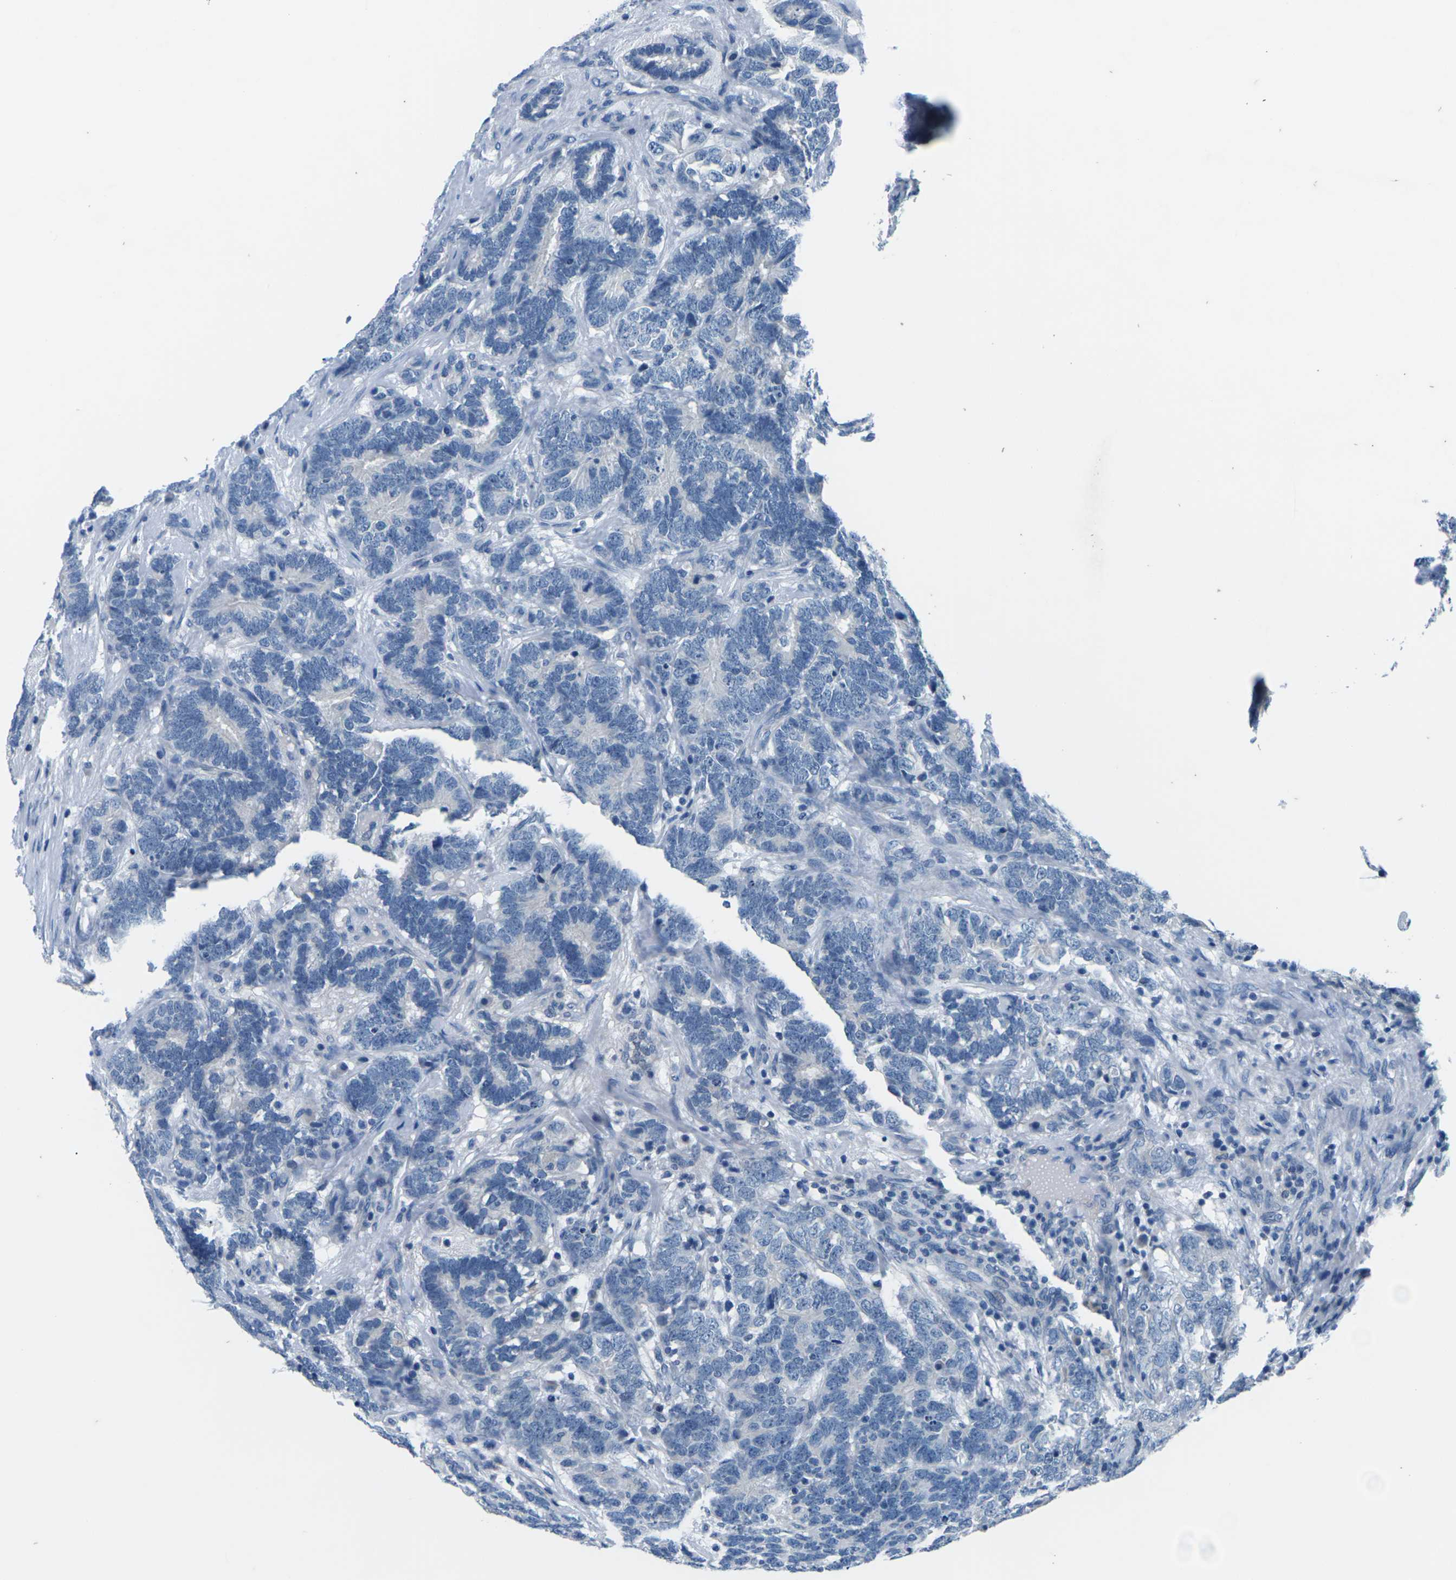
{"staining": {"intensity": "negative", "quantity": "none", "location": "none"}, "tissue": "testis cancer", "cell_type": "Tumor cells", "image_type": "cancer", "snomed": [{"axis": "morphology", "description": "Carcinoma, Embryonal, NOS"}, {"axis": "topography", "description": "Testis"}], "caption": "Immunohistochemistry histopathology image of neoplastic tissue: human testis cancer (embryonal carcinoma) stained with DAB shows no significant protein staining in tumor cells.", "gene": "UMOD", "patient": {"sex": "male", "age": 26}}